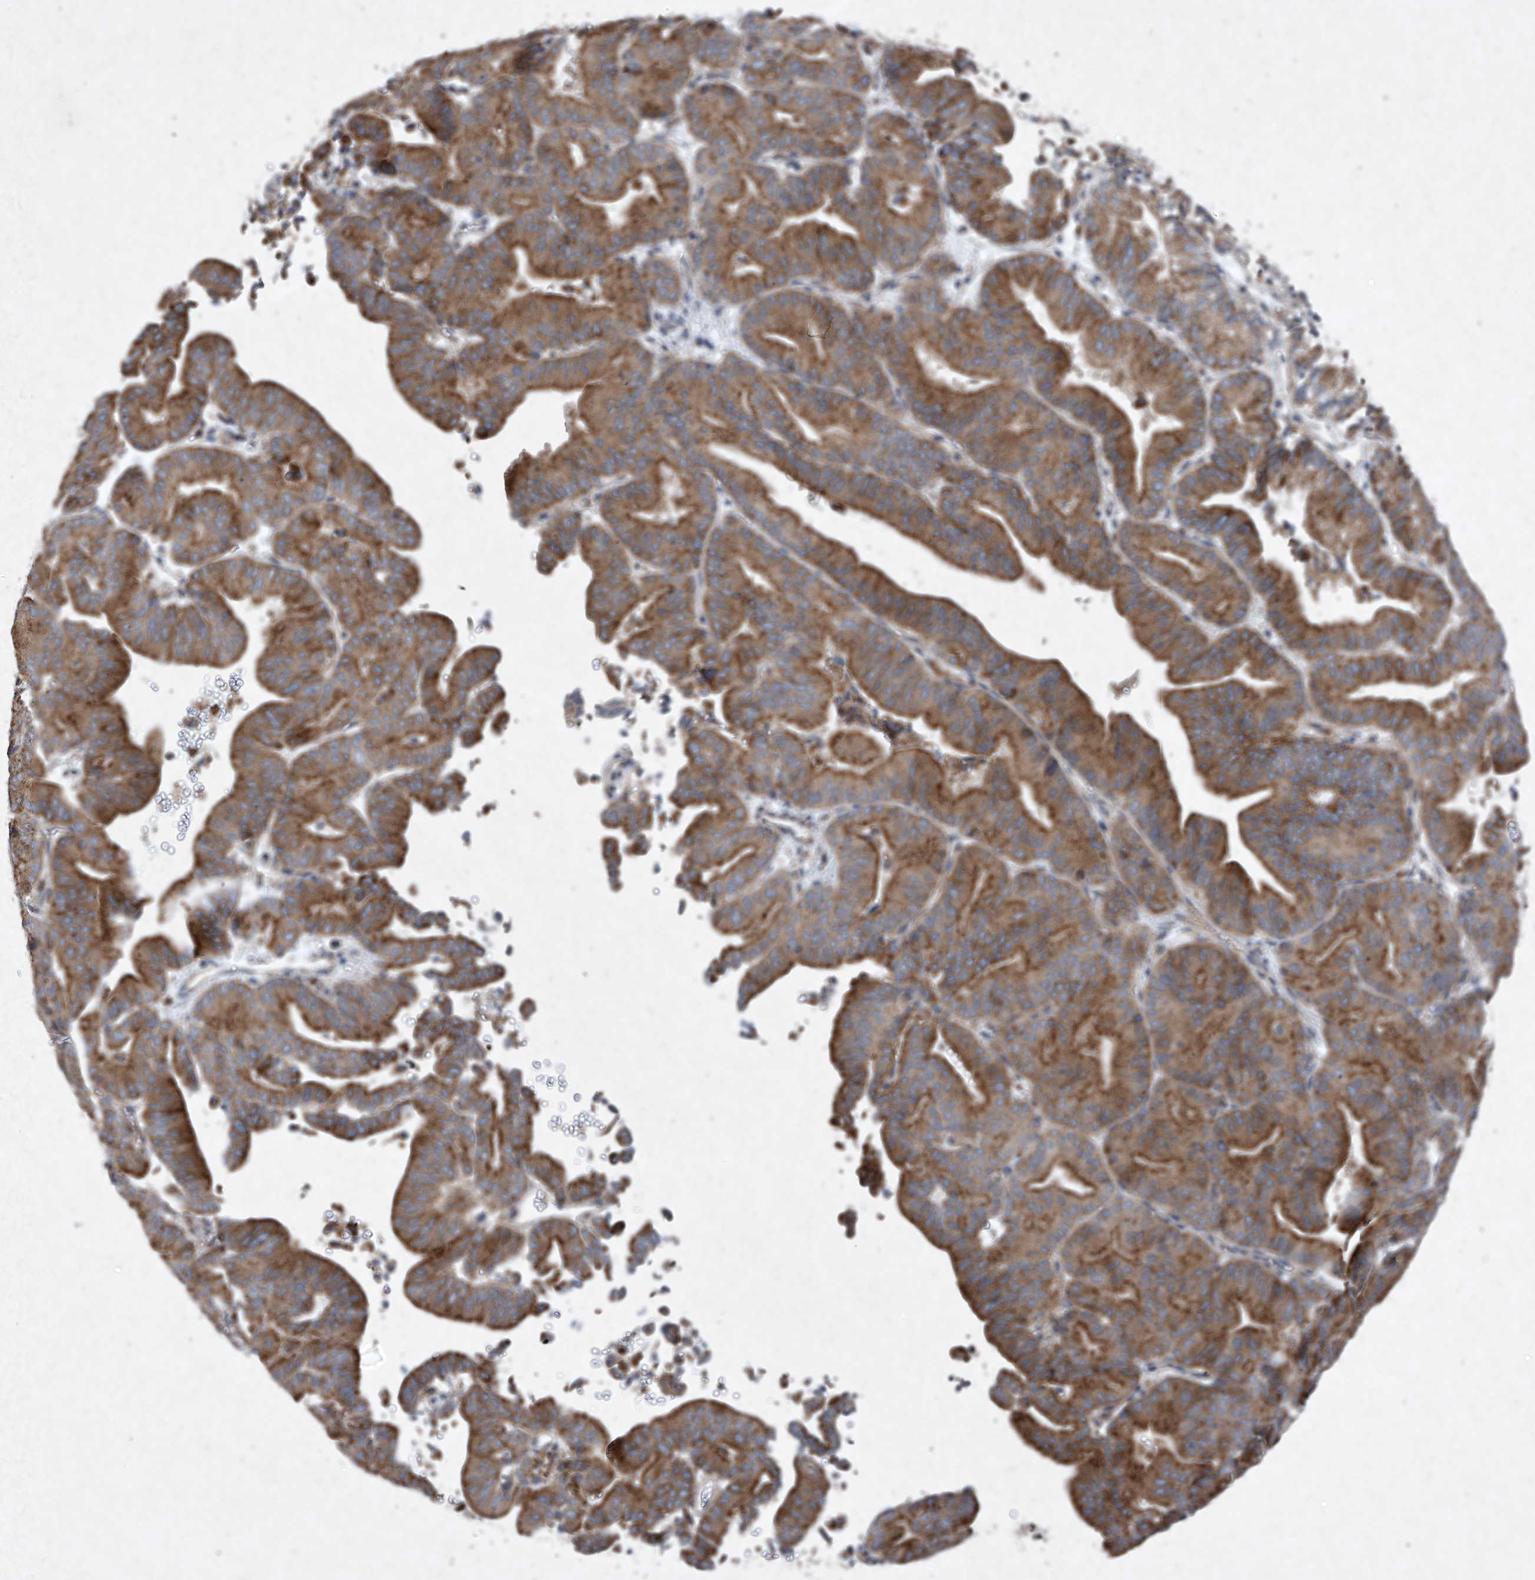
{"staining": {"intensity": "strong", "quantity": ">75%", "location": "cytoplasmic/membranous"}, "tissue": "liver cancer", "cell_type": "Tumor cells", "image_type": "cancer", "snomed": [{"axis": "morphology", "description": "Cholangiocarcinoma"}, {"axis": "topography", "description": "Liver"}], "caption": "Protein expression analysis of liver cancer (cholangiocarcinoma) displays strong cytoplasmic/membranous expression in approximately >75% of tumor cells. (brown staining indicates protein expression, while blue staining denotes nuclei).", "gene": "MED16", "patient": {"sex": "female", "age": 75}}